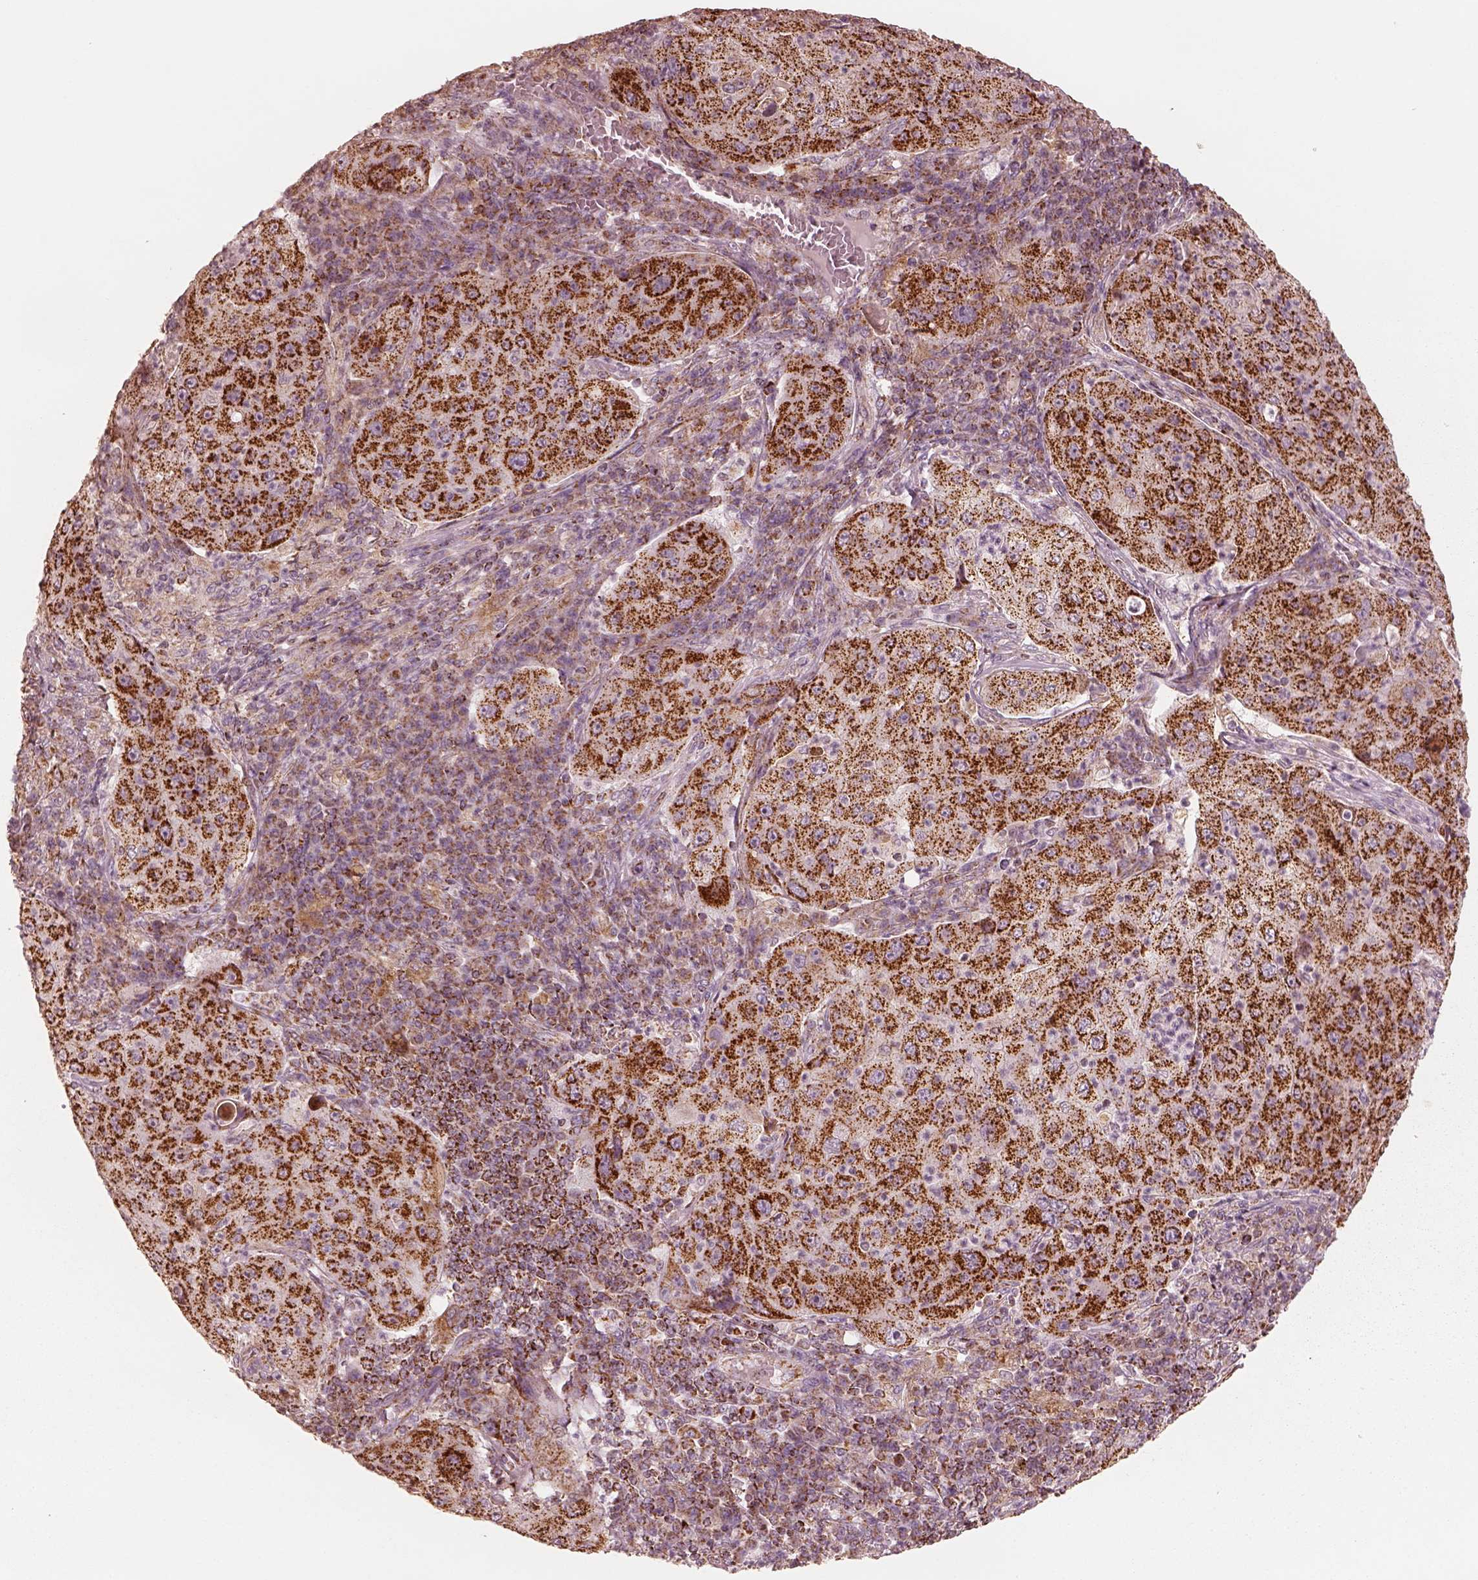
{"staining": {"intensity": "strong", "quantity": ">75%", "location": "cytoplasmic/membranous"}, "tissue": "lung cancer", "cell_type": "Tumor cells", "image_type": "cancer", "snomed": [{"axis": "morphology", "description": "Squamous cell carcinoma, NOS"}, {"axis": "topography", "description": "Lung"}], "caption": "Immunohistochemistry photomicrograph of lung cancer (squamous cell carcinoma) stained for a protein (brown), which exhibits high levels of strong cytoplasmic/membranous staining in approximately >75% of tumor cells.", "gene": "ENTPD6", "patient": {"sex": "female", "age": 59}}